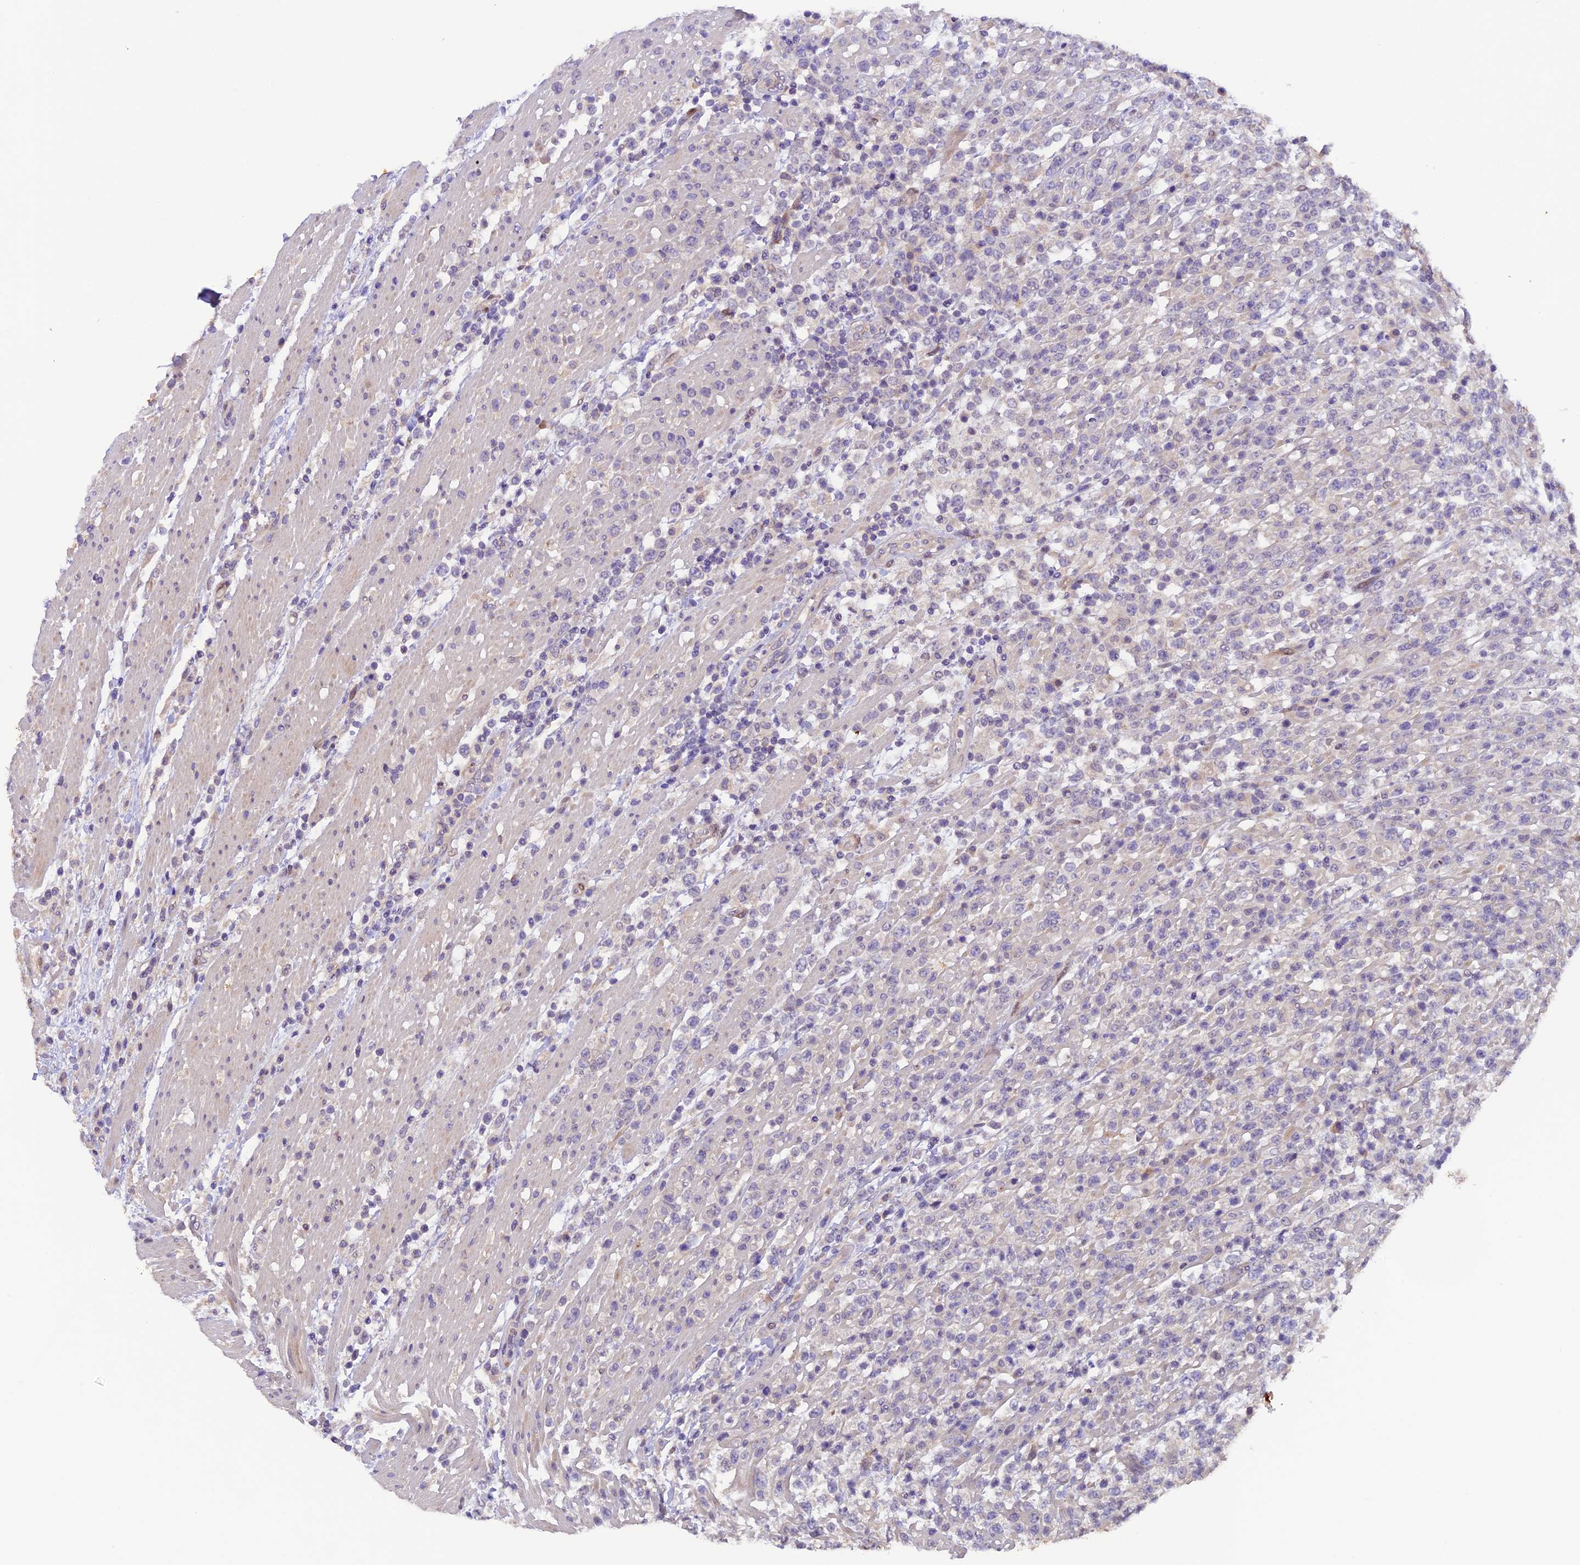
{"staining": {"intensity": "negative", "quantity": "none", "location": "none"}, "tissue": "lymphoma", "cell_type": "Tumor cells", "image_type": "cancer", "snomed": [{"axis": "morphology", "description": "Malignant lymphoma, non-Hodgkin's type, High grade"}, {"axis": "topography", "description": "Colon"}], "caption": "An immunohistochemistry photomicrograph of lymphoma is shown. There is no staining in tumor cells of lymphoma.", "gene": "NCK2", "patient": {"sex": "female", "age": 53}}